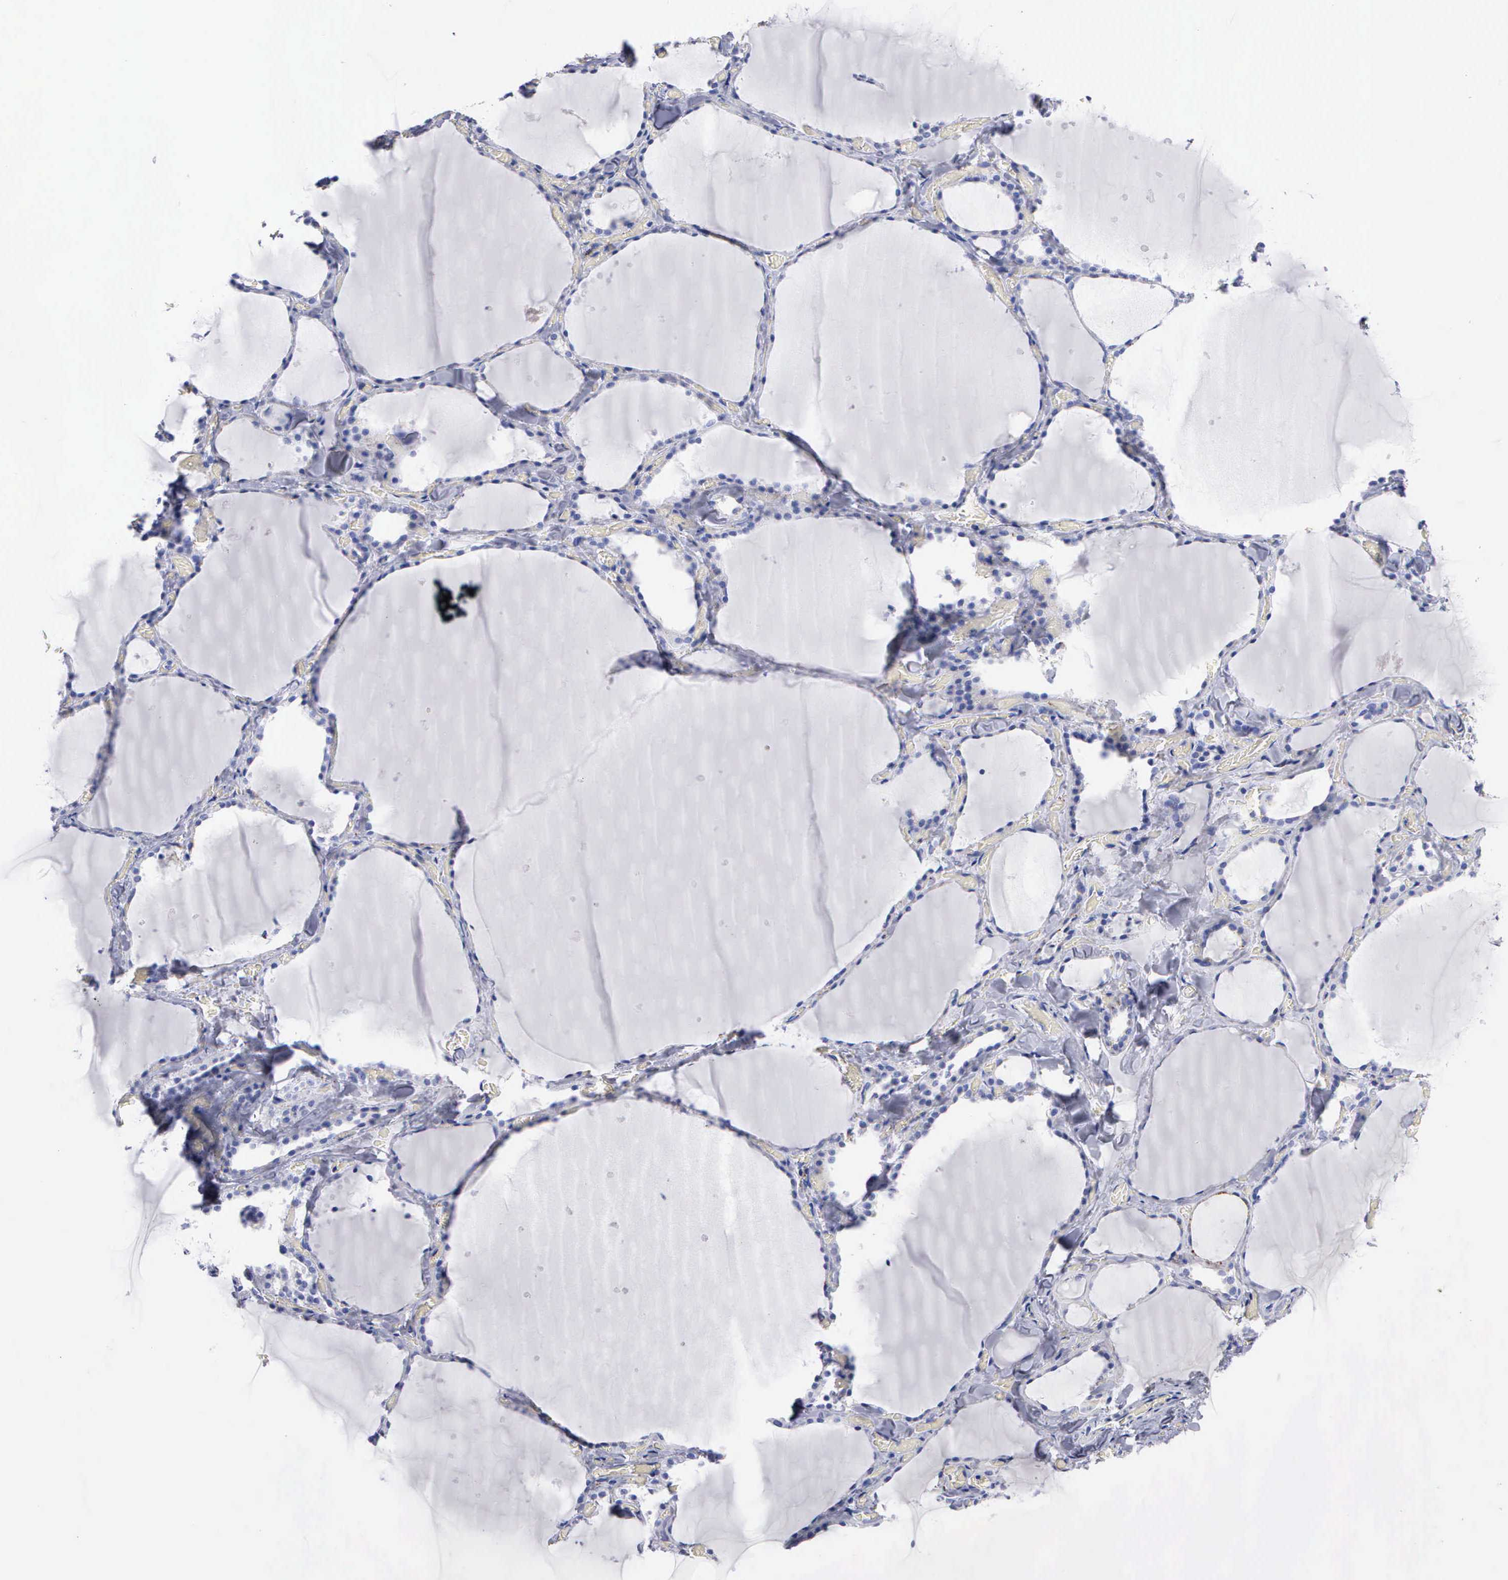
{"staining": {"intensity": "negative", "quantity": "none", "location": "none"}, "tissue": "thyroid gland", "cell_type": "Glandular cells", "image_type": "normal", "snomed": [{"axis": "morphology", "description": "Normal tissue, NOS"}, {"axis": "topography", "description": "Thyroid gland"}], "caption": "DAB (3,3'-diaminobenzidine) immunohistochemical staining of normal thyroid gland reveals no significant positivity in glandular cells. (Immunohistochemistry, brightfield microscopy, high magnification).", "gene": "CTSL", "patient": {"sex": "male", "age": 34}}